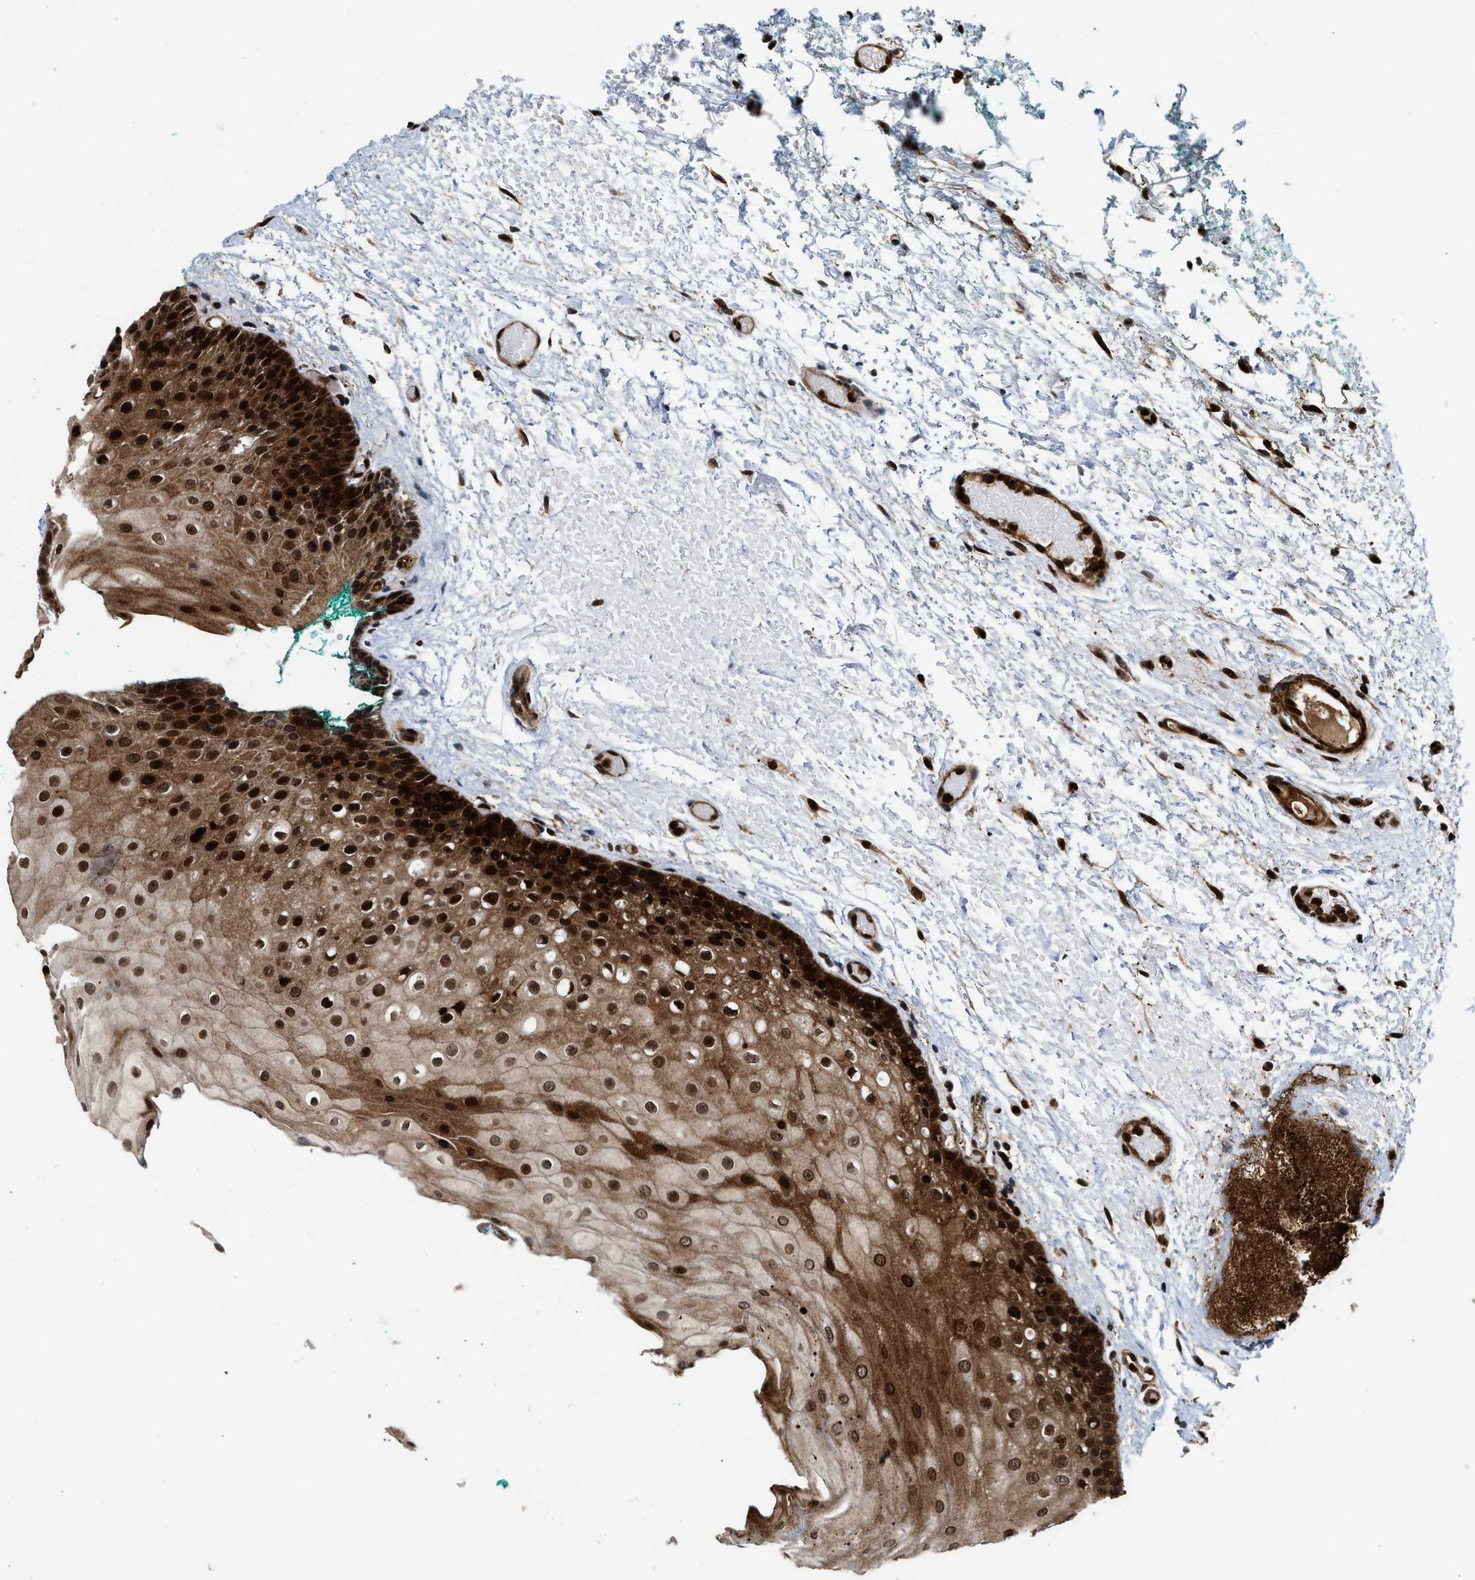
{"staining": {"intensity": "strong", "quantity": ">75%", "location": "cytoplasmic/membranous,nuclear"}, "tissue": "oral mucosa", "cell_type": "Squamous epithelial cells", "image_type": "normal", "snomed": [{"axis": "morphology", "description": "Normal tissue, NOS"}, {"axis": "morphology", "description": "Squamous cell carcinoma, NOS"}, {"axis": "topography", "description": "Oral tissue"}, {"axis": "topography", "description": "Salivary gland"}, {"axis": "topography", "description": "Head-Neck"}], "caption": "Immunohistochemical staining of normal oral mucosa shows high levels of strong cytoplasmic/membranous,nuclear positivity in approximately >75% of squamous epithelial cells.", "gene": "MDM2", "patient": {"sex": "female", "age": 62}}